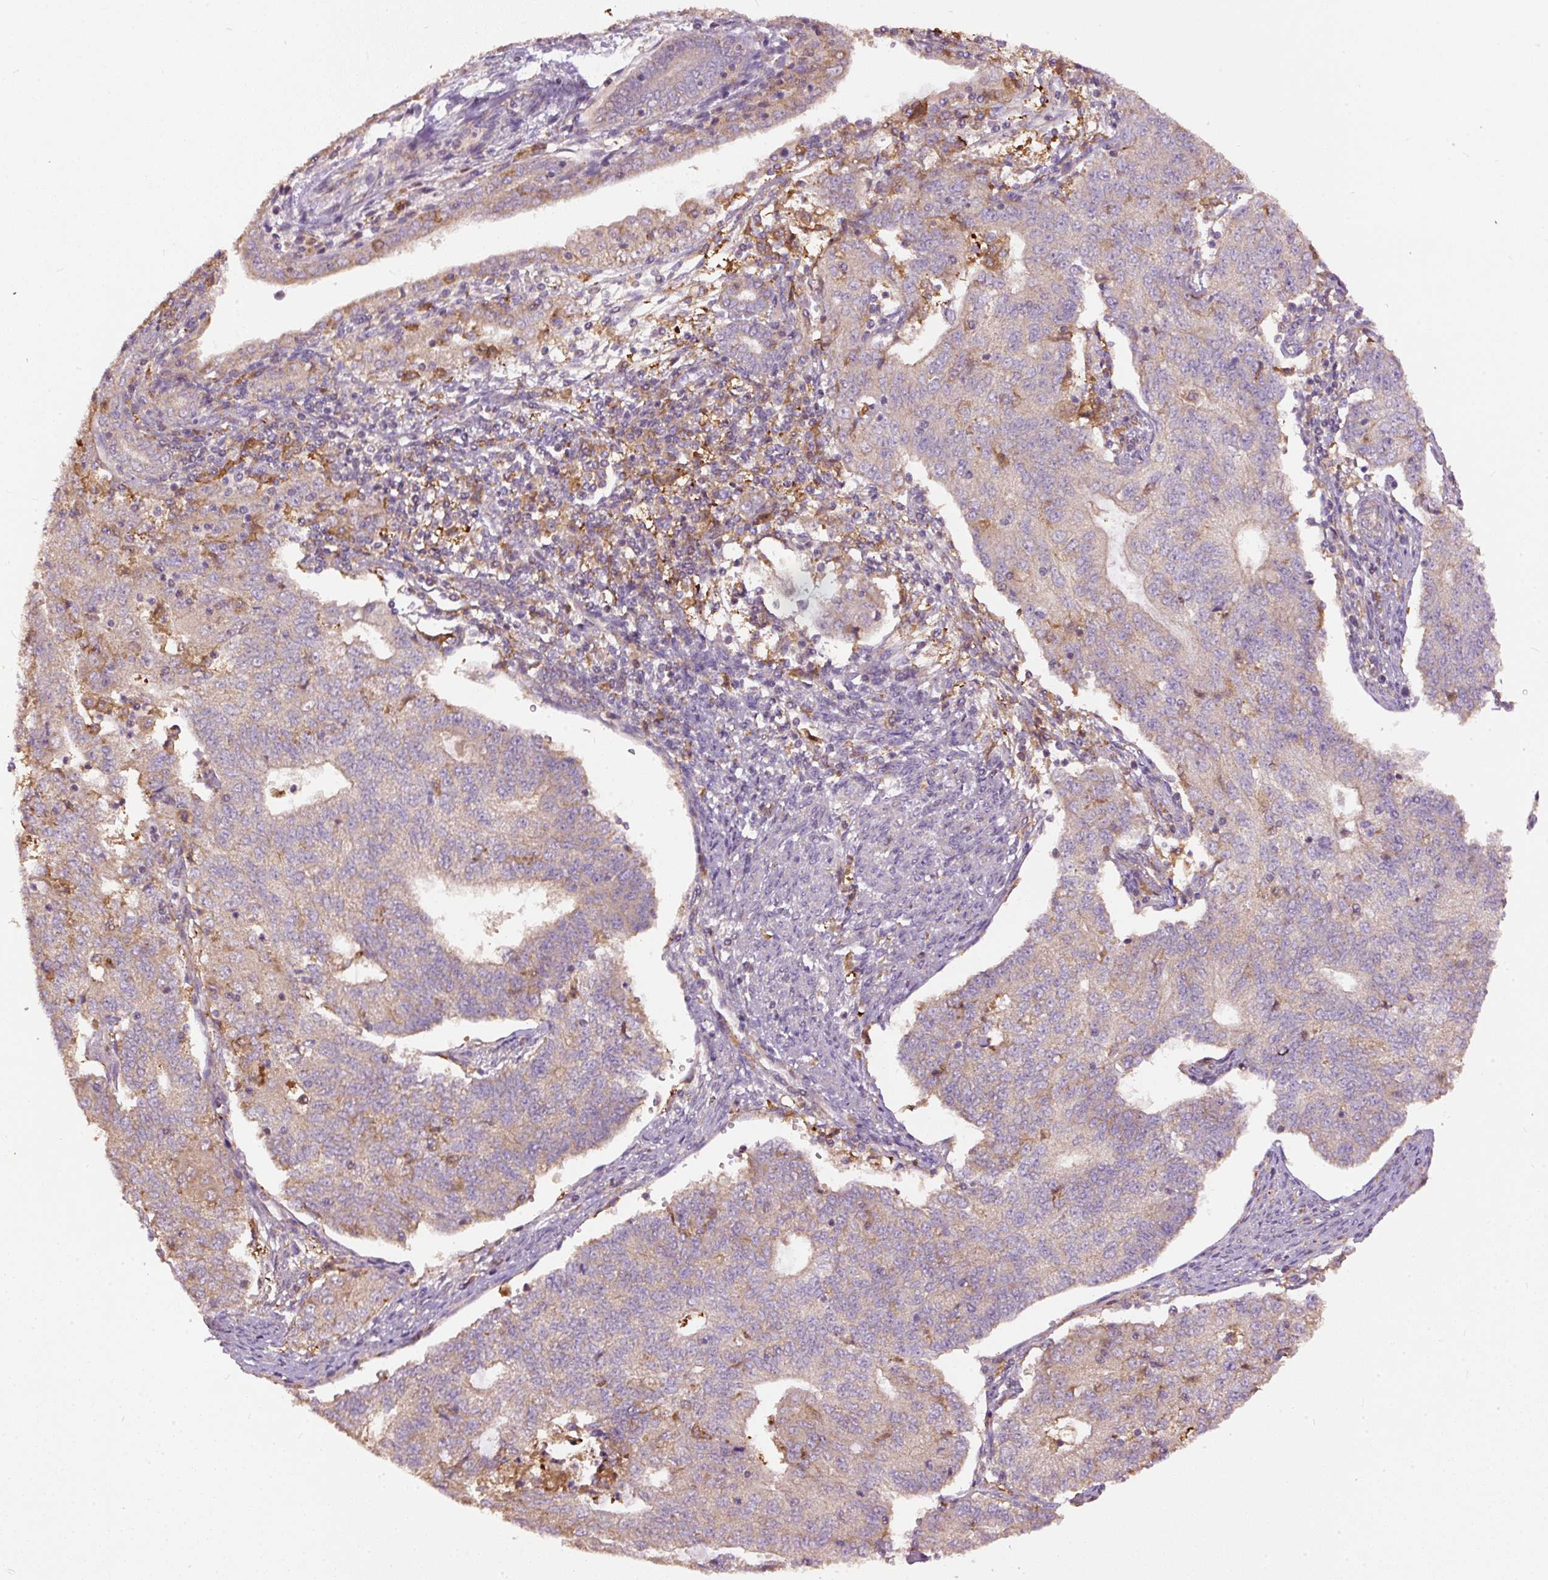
{"staining": {"intensity": "weak", "quantity": "25%-75%", "location": "cytoplasmic/membranous"}, "tissue": "endometrial cancer", "cell_type": "Tumor cells", "image_type": "cancer", "snomed": [{"axis": "morphology", "description": "Adenocarcinoma, NOS"}, {"axis": "topography", "description": "Endometrium"}], "caption": "This is a histology image of immunohistochemistry staining of endometrial cancer, which shows weak staining in the cytoplasmic/membranous of tumor cells.", "gene": "DAPK1", "patient": {"sex": "female", "age": 56}}